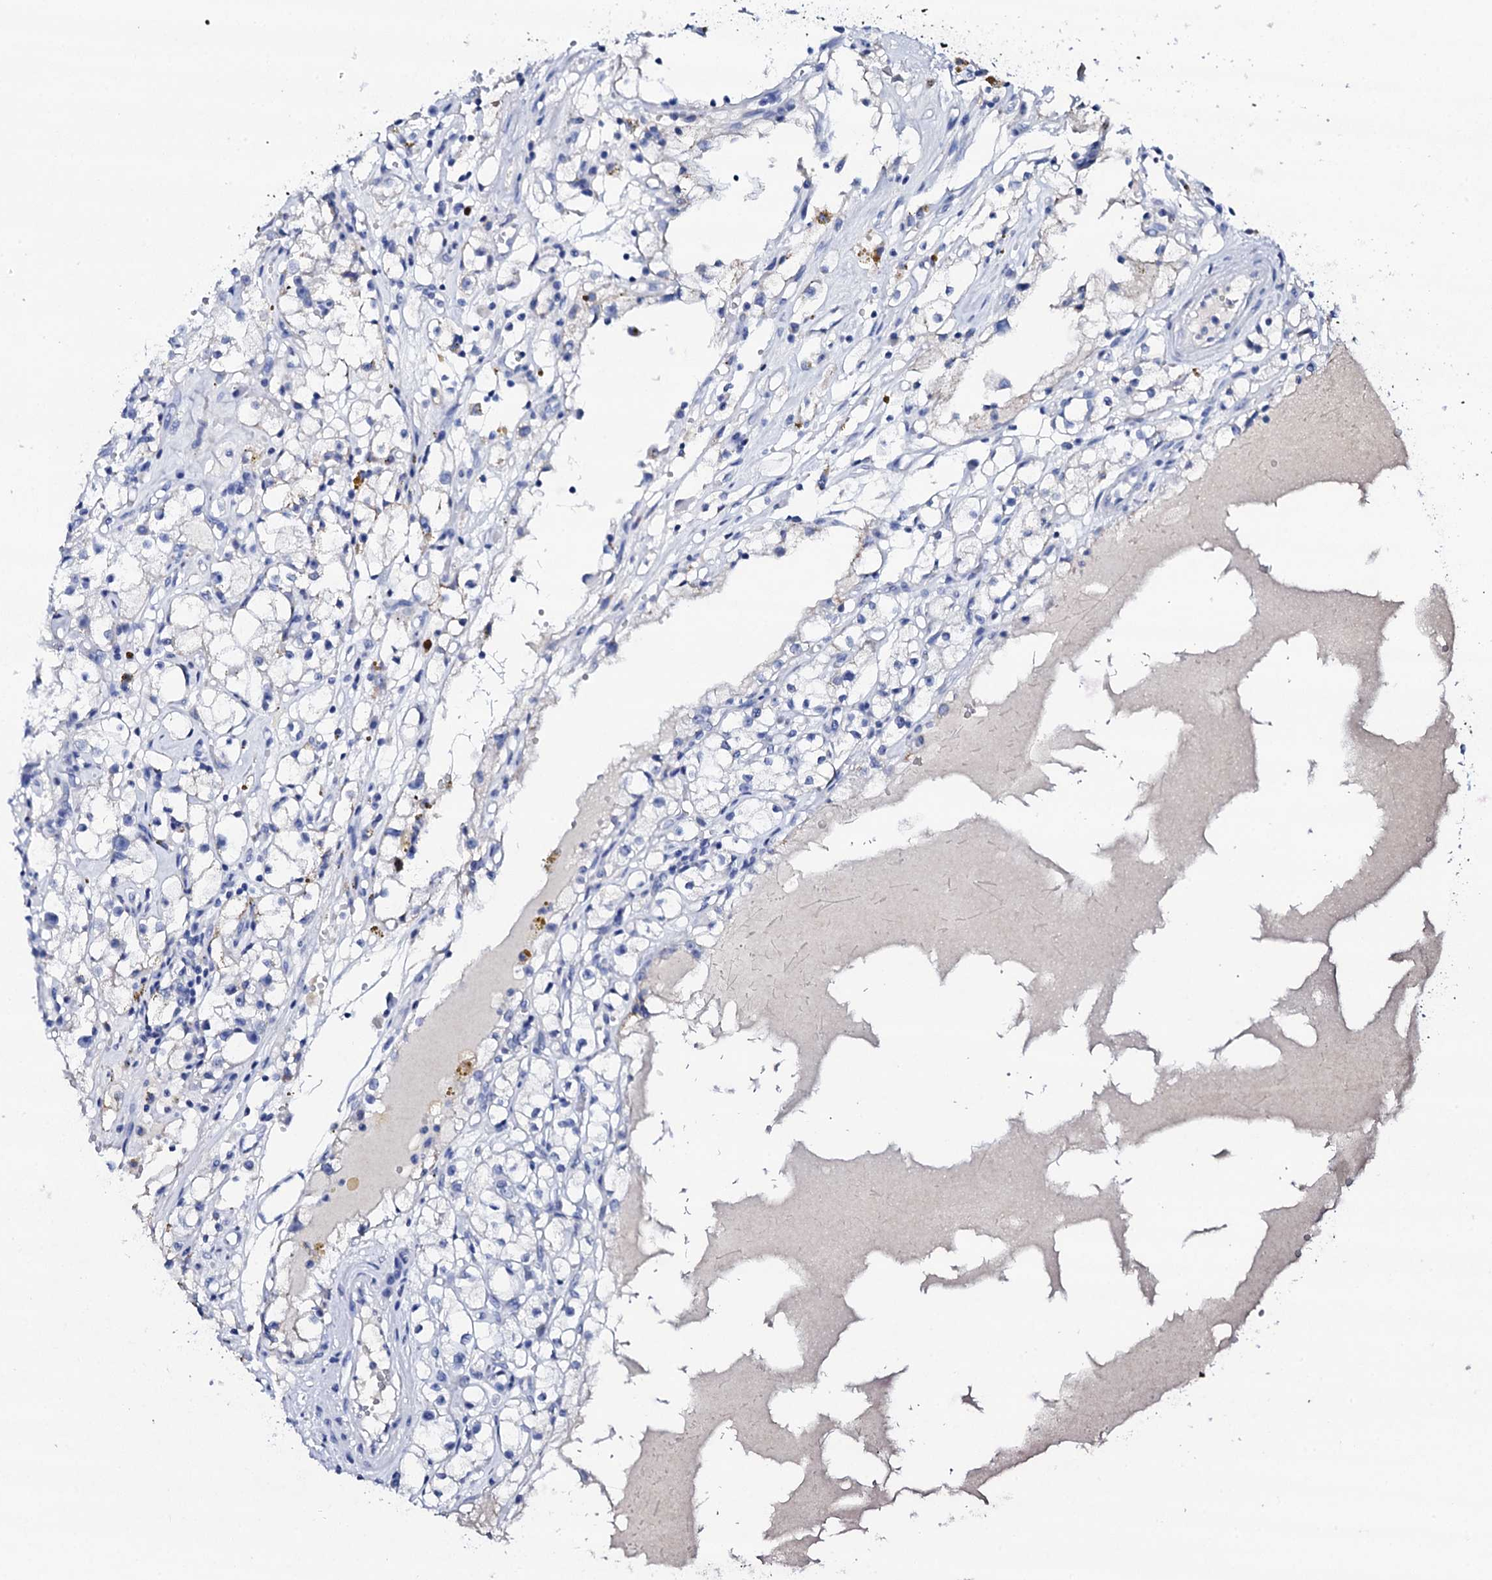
{"staining": {"intensity": "negative", "quantity": "none", "location": "none"}, "tissue": "renal cancer", "cell_type": "Tumor cells", "image_type": "cancer", "snomed": [{"axis": "morphology", "description": "Adenocarcinoma, NOS"}, {"axis": "topography", "description": "Kidney"}], "caption": "This histopathology image is of renal cancer stained with immunohistochemistry (IHC) to label a protein in brown with the nuclei are counter-stained blue. There is no positivity in tumor cells.", "gene": "FBXL16", "patient": {"sex": "male", "age": 56}}